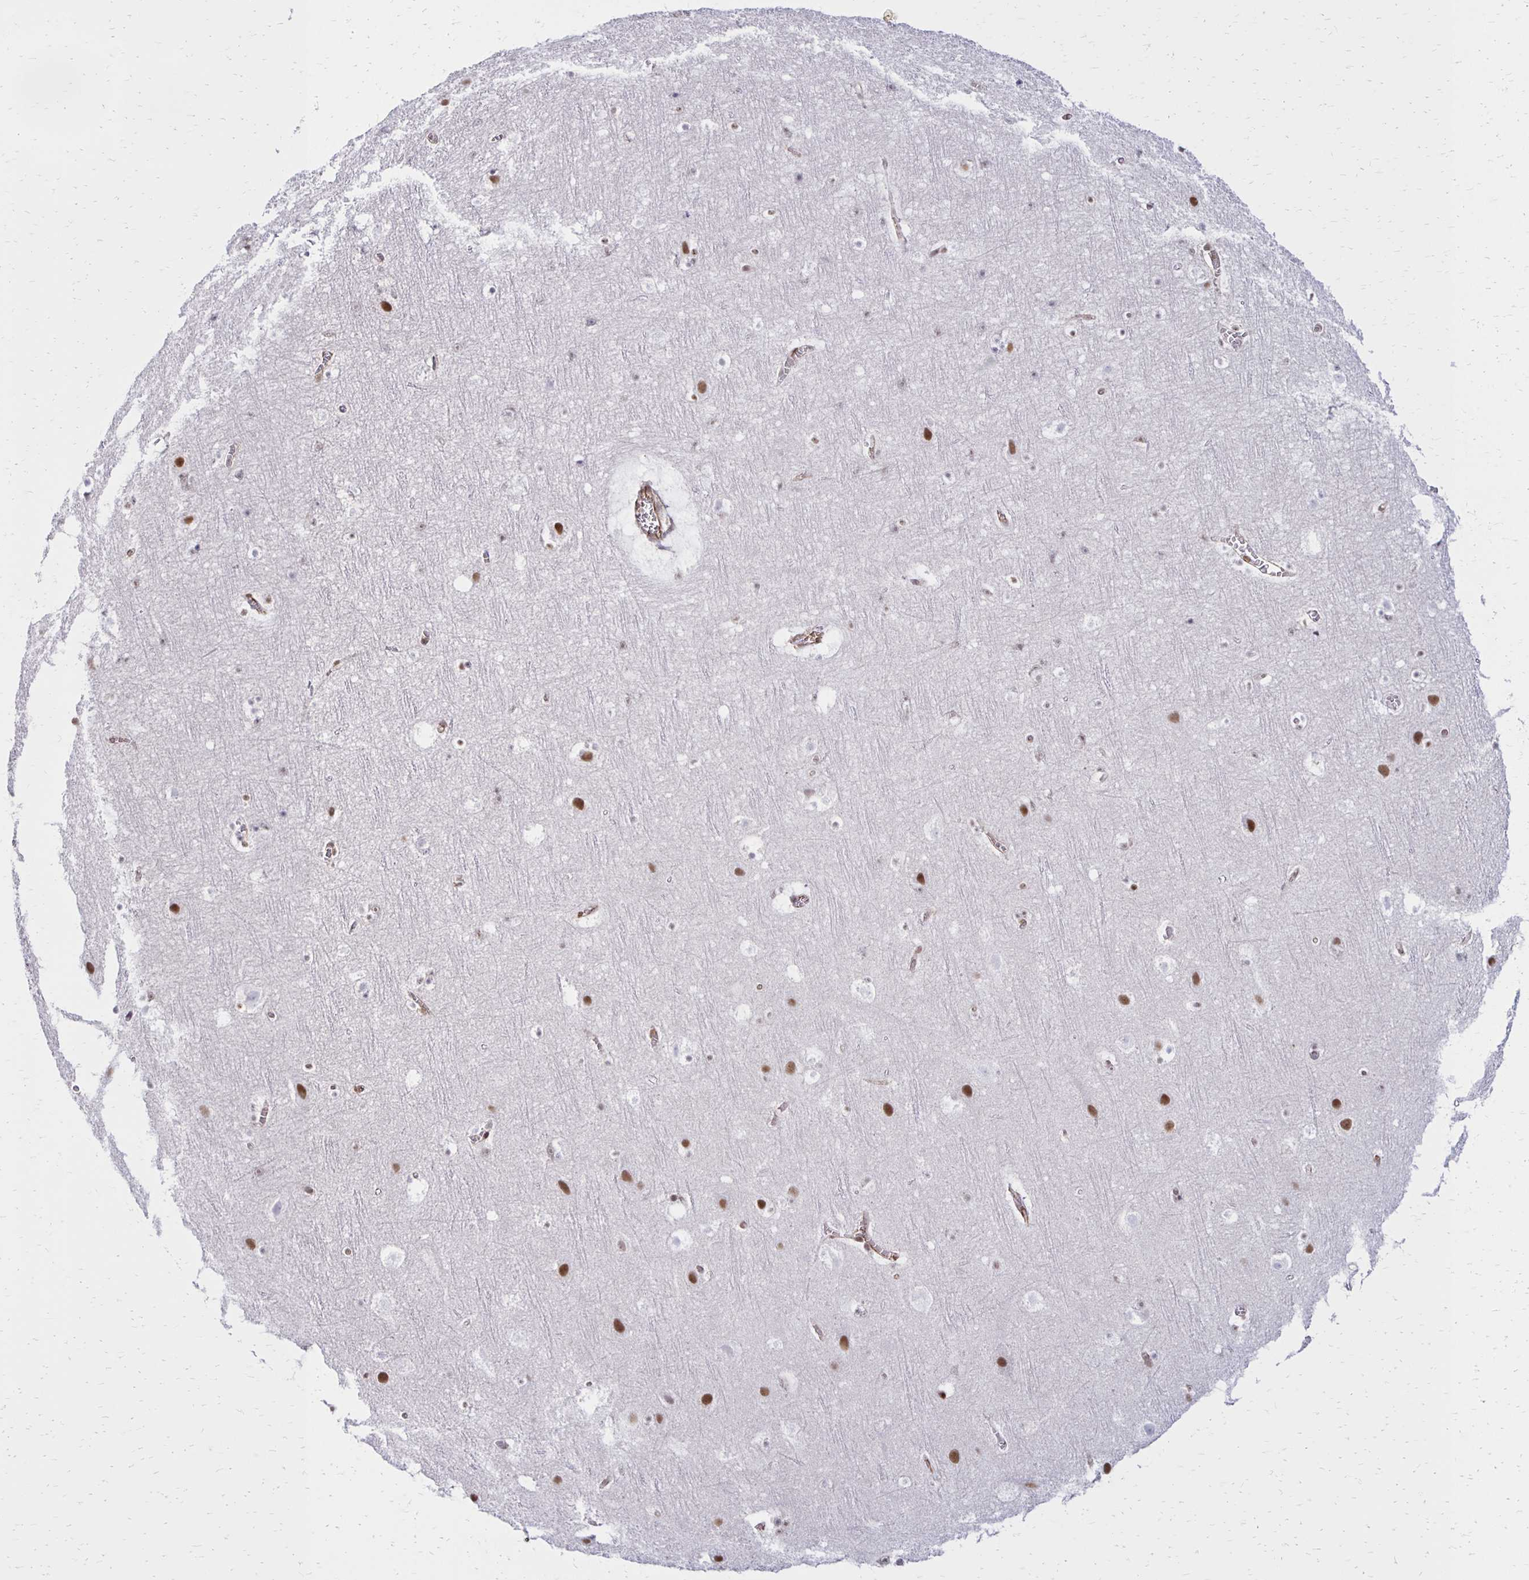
{"staining": {"intensity": "weak", "quantity": ">75%", "location": "nuclear"}, "tissue": "cerebral cortex", "cell_type": "Endothelial cells", "image_type": "normal", "snomed": [{"axis": "morphology", "description": "Normal tissue, NOS"}, {"axis": "topography", "description": "Cerebral cortex"}], "caption": "Cerebral cortex stained with DAB (3,3'-diaminobenzidine) immunohistochemistry exhibits low levels of weak nuclear positivity in about >75% of endothelial cells.", "gene": "DDB2", "patient": {"sex": "female", "age": 42}}